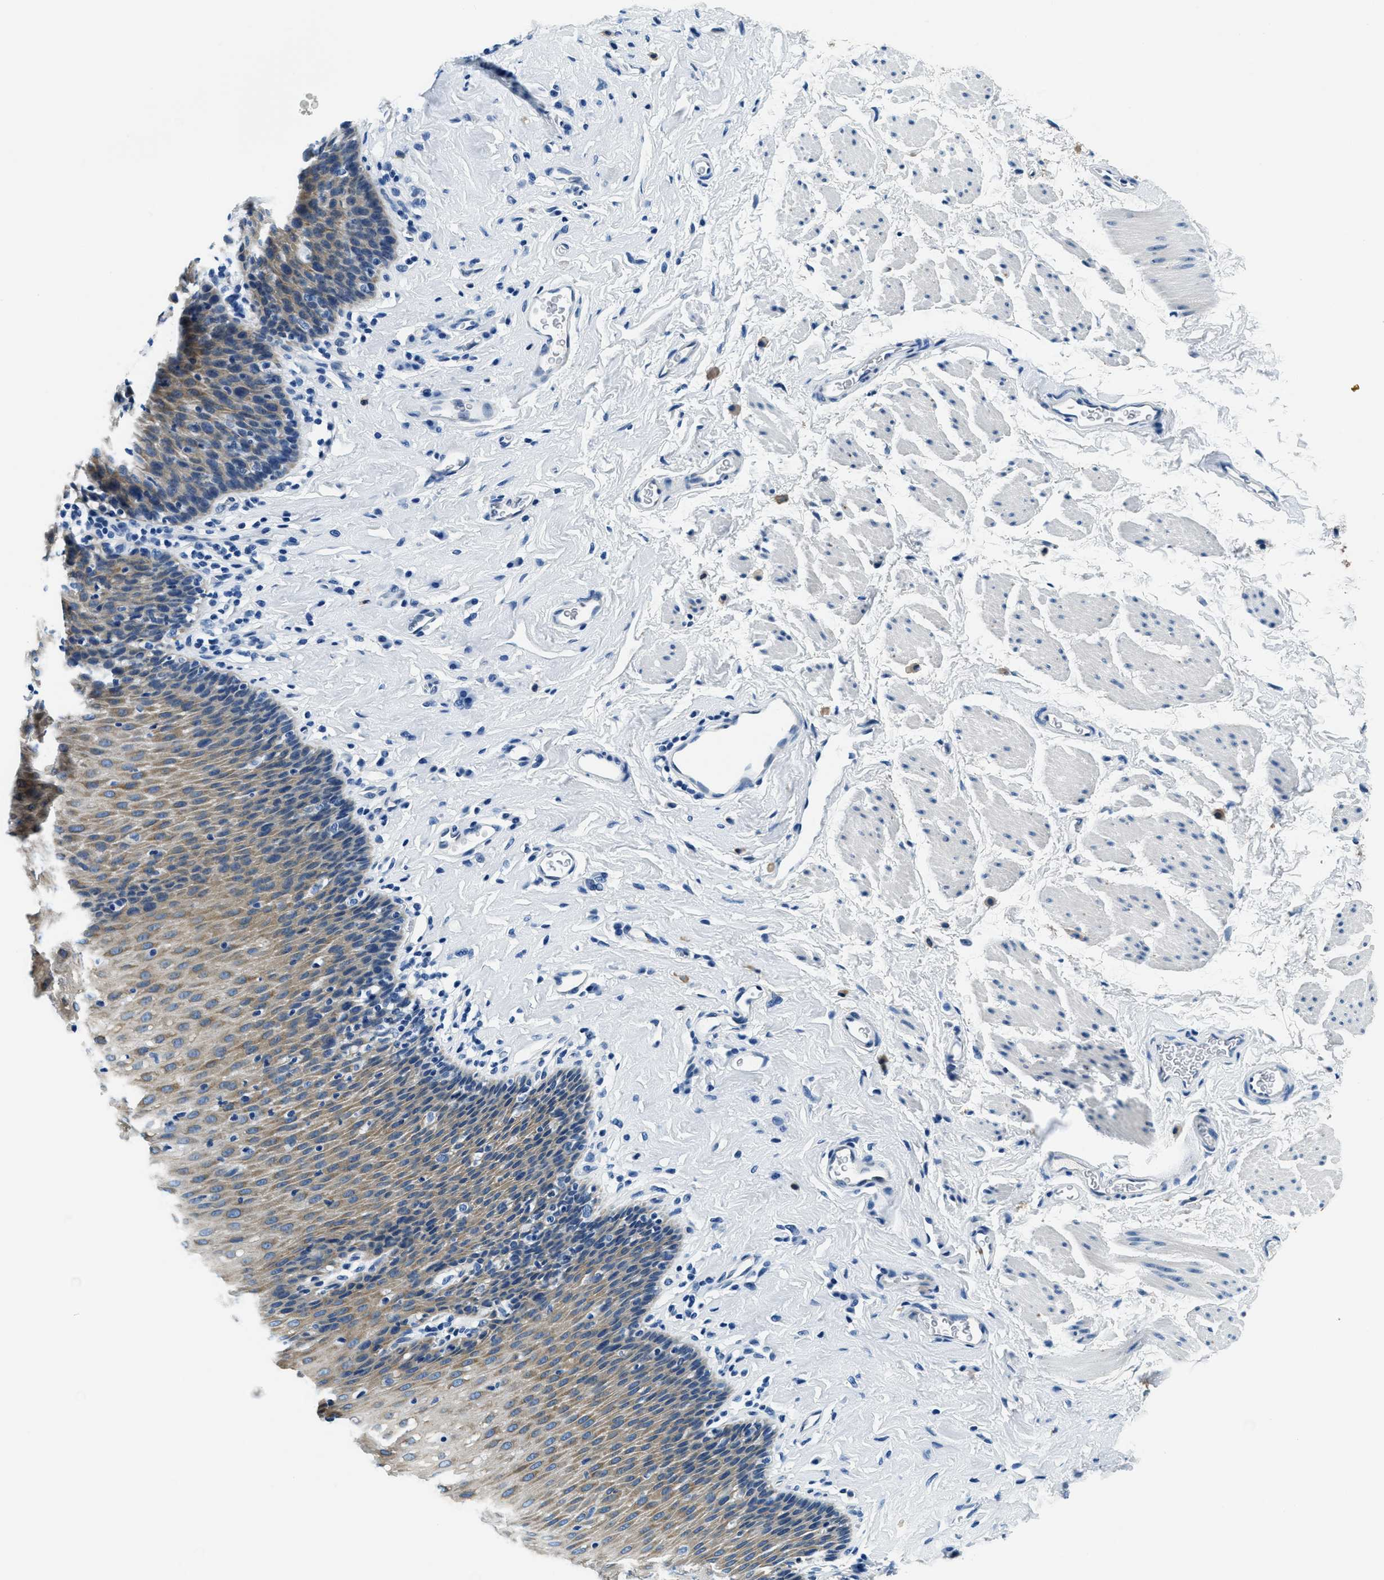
{"staining": {"intensity": "moderate", "quantity": "25%-75%", "location": "cytoplasmic/membranous"}, "tissue": "esophagus", "cell_type": "Squamous epithelial cells", "image_type": "normal", "snomed": [{"axis": "morphology", "description": "Normal tissue, NOS"}, {"axis": "topography", "description": "Esophagus"}], "caption": "Protein positivity by IHC shows moderate cytoplasmic/membranous staining in about 25%-75% of squamous epithelial cells in benign esophagus.", "gene": "UBAC2", "patient": {"sex": "female", "age": 61}}